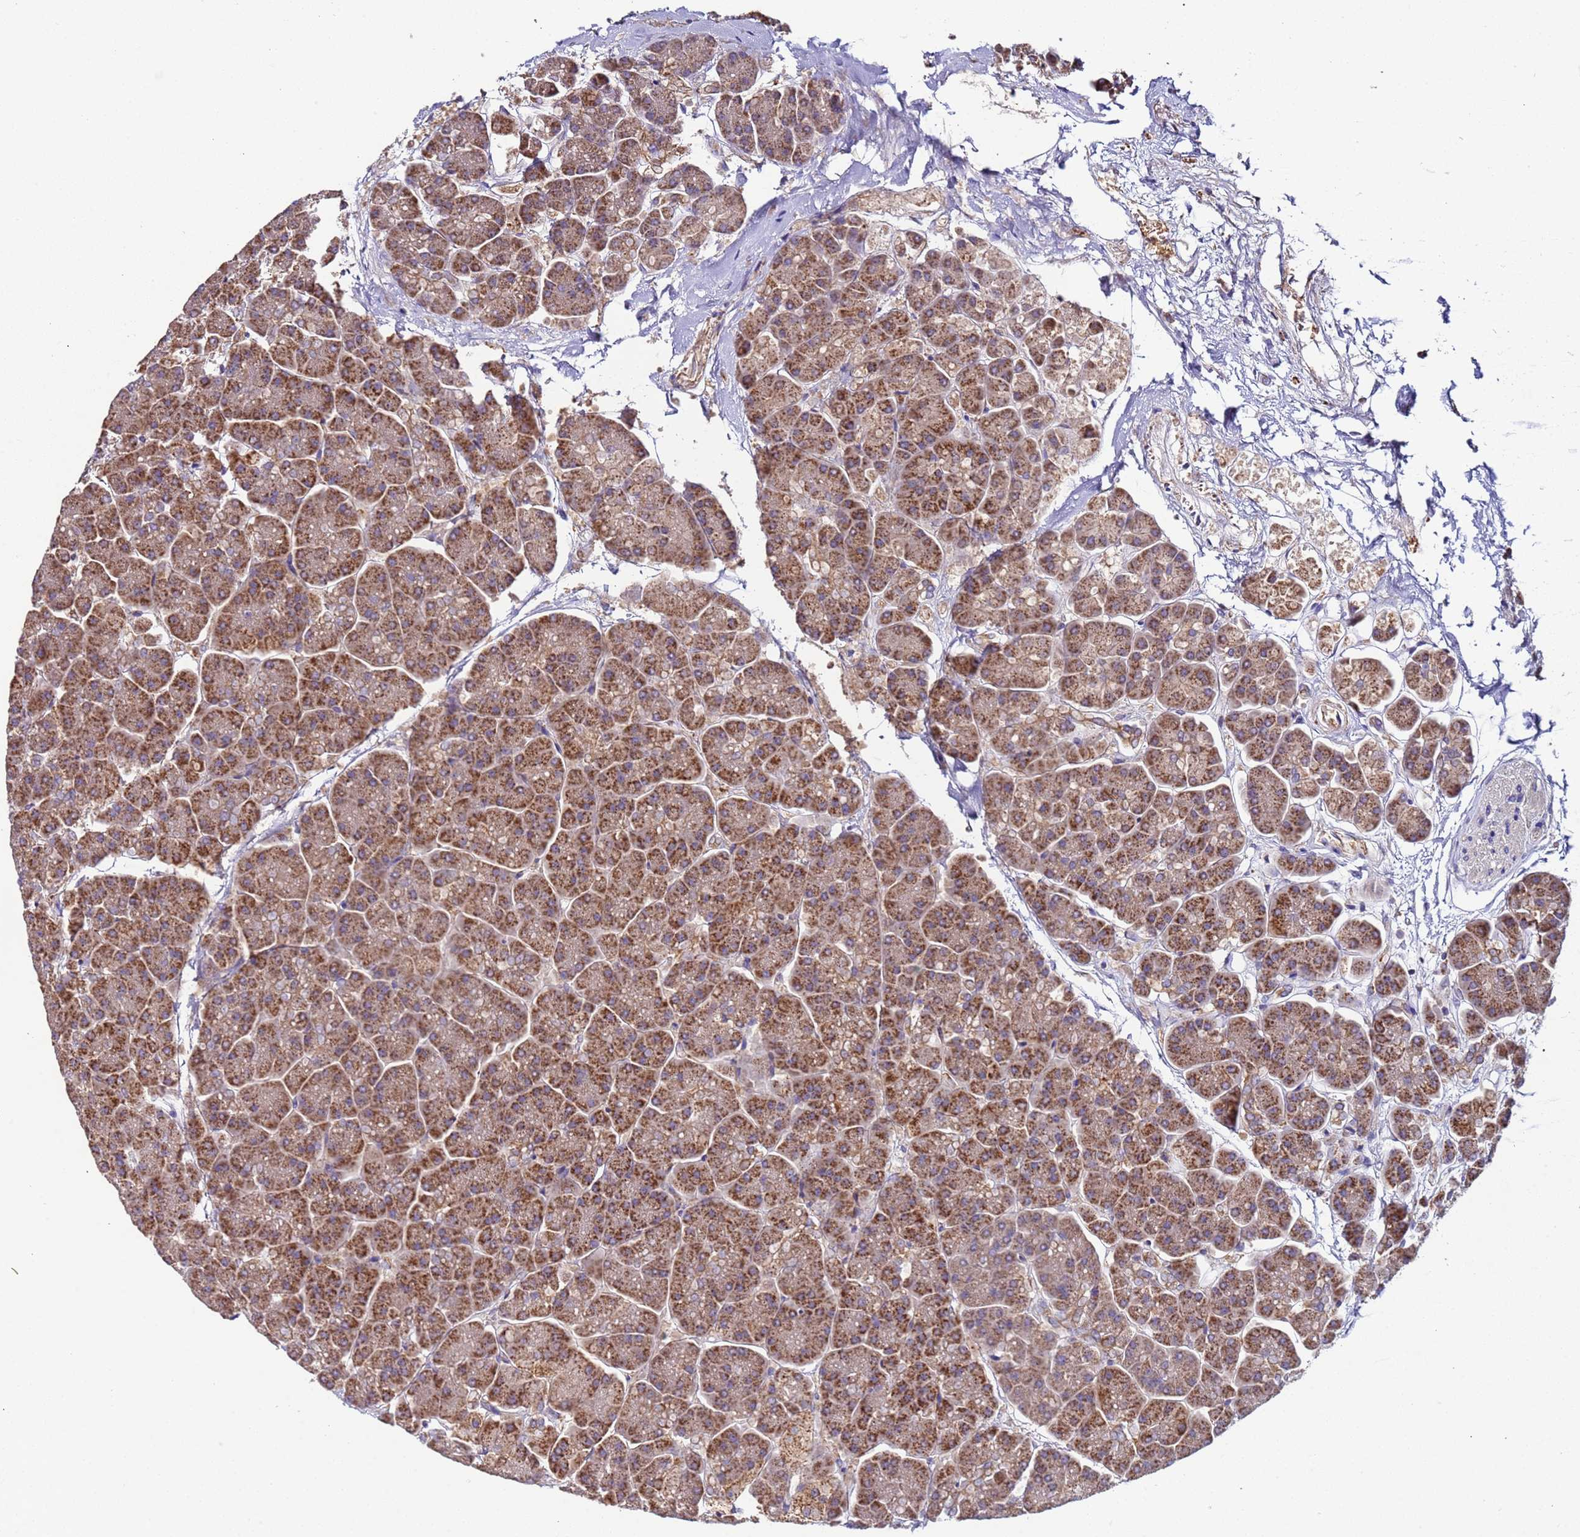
{"staining": {"intensity": "strong", "quantity": ">75%", "location": "cytoplasmic/membranous"}, "tissue": "pancreas", "cell_type": "Exocrine glandular cells", "image_type": "normal", "snomed": [{"axis": "morphology", "description": "Normal tissue, NOS"}, {"axis": "topography", "description": "Pancreas"}, {"axis": "topography", "description": "Peripheral nerve tissue"}], "caption": "Immunohistochemistry staining of benign pancreas, which demonstrates high levels of strong cytoplasmic/membranous staining in approximately >75% of exocrine glandular cells indicating strong cytoplasmic/membranous protein positivity. The staining was performed using DAB (3,3'-diaminobenzidine) (brown) for protein detection and nuclei were counterstained in hematoxylin (blue).", "gene": "TMEM126A", "patient": {"sex": "male", "age": 54}}